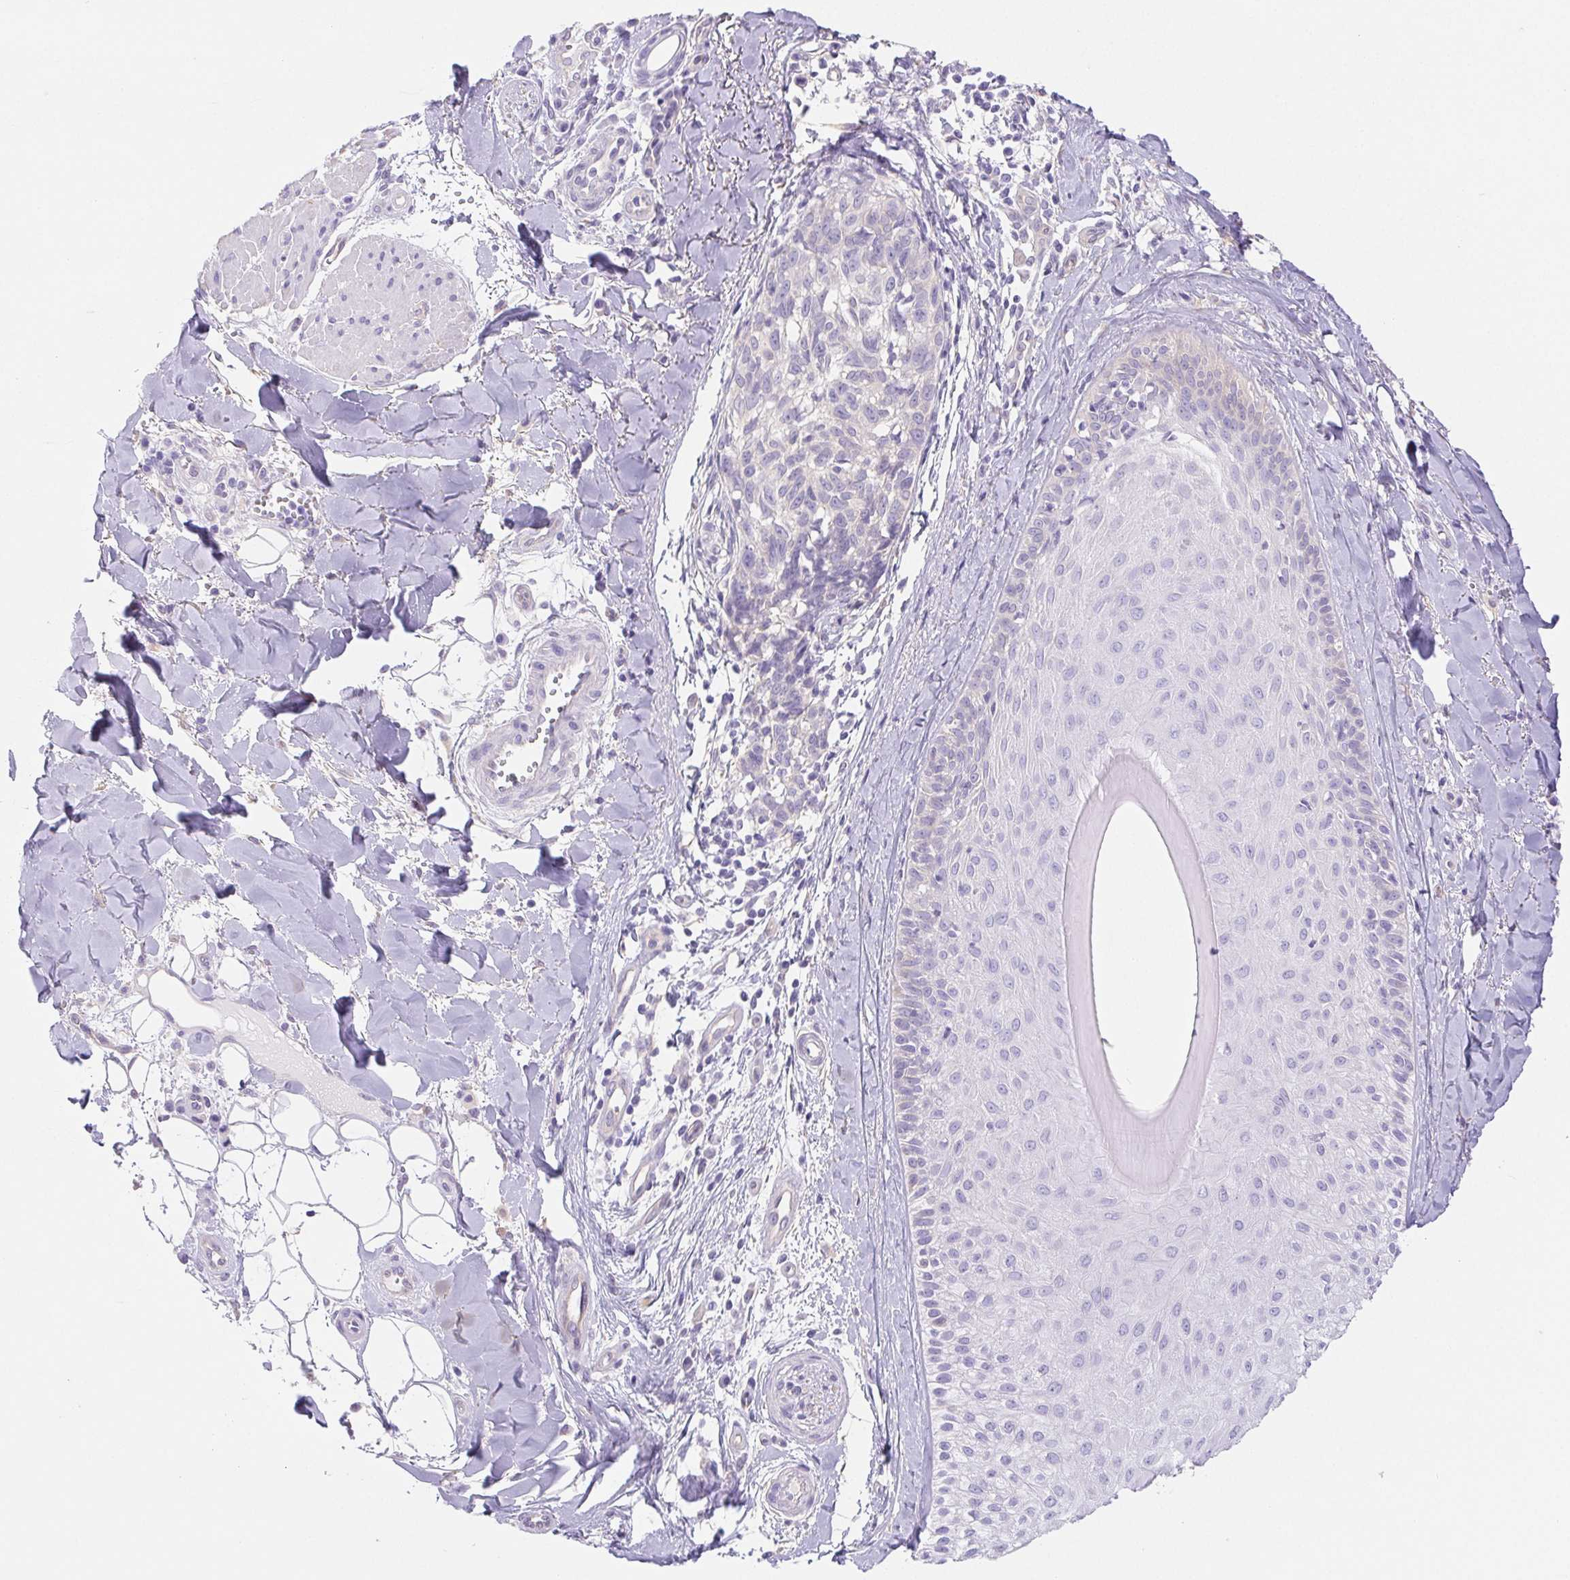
{"staining": {"intensity": "negative", "quantity": "none", "location": "none"}, "tissue": "melanoma", "cell_type": "Tumor cells", "image_type": "cancer", "snomed": [{"axis": "morphology", "description": "Malignant melanoma, NOS"}, {"axis": "topography", "description": "Skin"}], "caption": "High magnification brightfield microscopy of malignant melanoma stained with DAB (3,3'-diaminobenzidine) (brown) and counterstained with hematoxylin (blue): tumor cells show no significant positivity.", "gene": "PNLIP", "patient": {"sex": "male", "age": 48}}